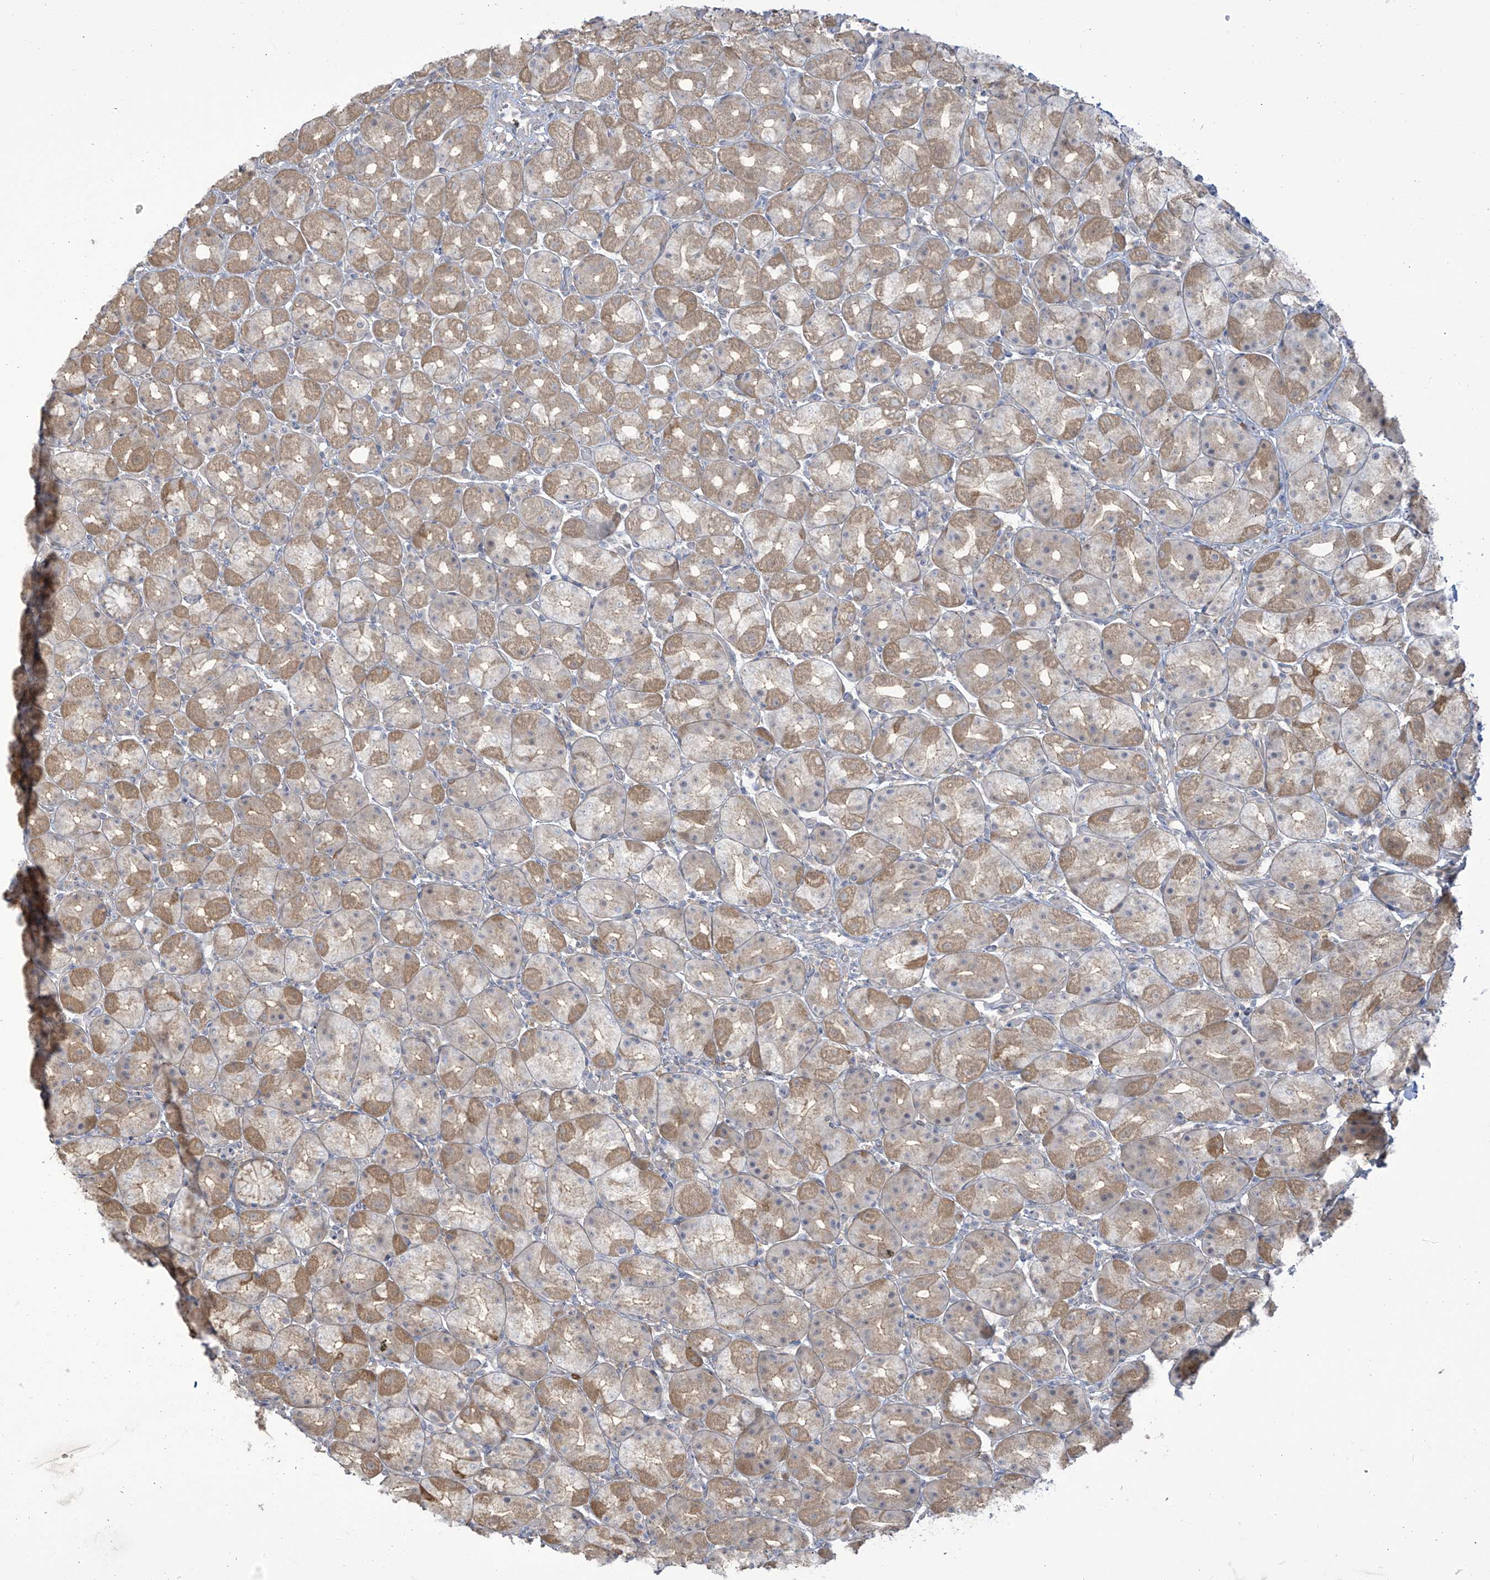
{"staining": {"intensity": "weak", "quantity": "25%-75%", "location": "cytoplasmic/membranous"}, "tissue": "stomach", "cell_type": "Glandular cells", "image_type": "normal", "snomed": [{"axis": "morphology", "description": "Normal tissue, NOS"}, {"axis": "topography", "description": "Stomach, upper"}], "caption": "Approximately 25%-75% of glandular cells in benign stomach show weak cytoplasmic/membranous protein positivity as visualized by brown immunohistochemical staining.", "gene": "TAGAP", "patient": {"sex": "male", "age": 68}}